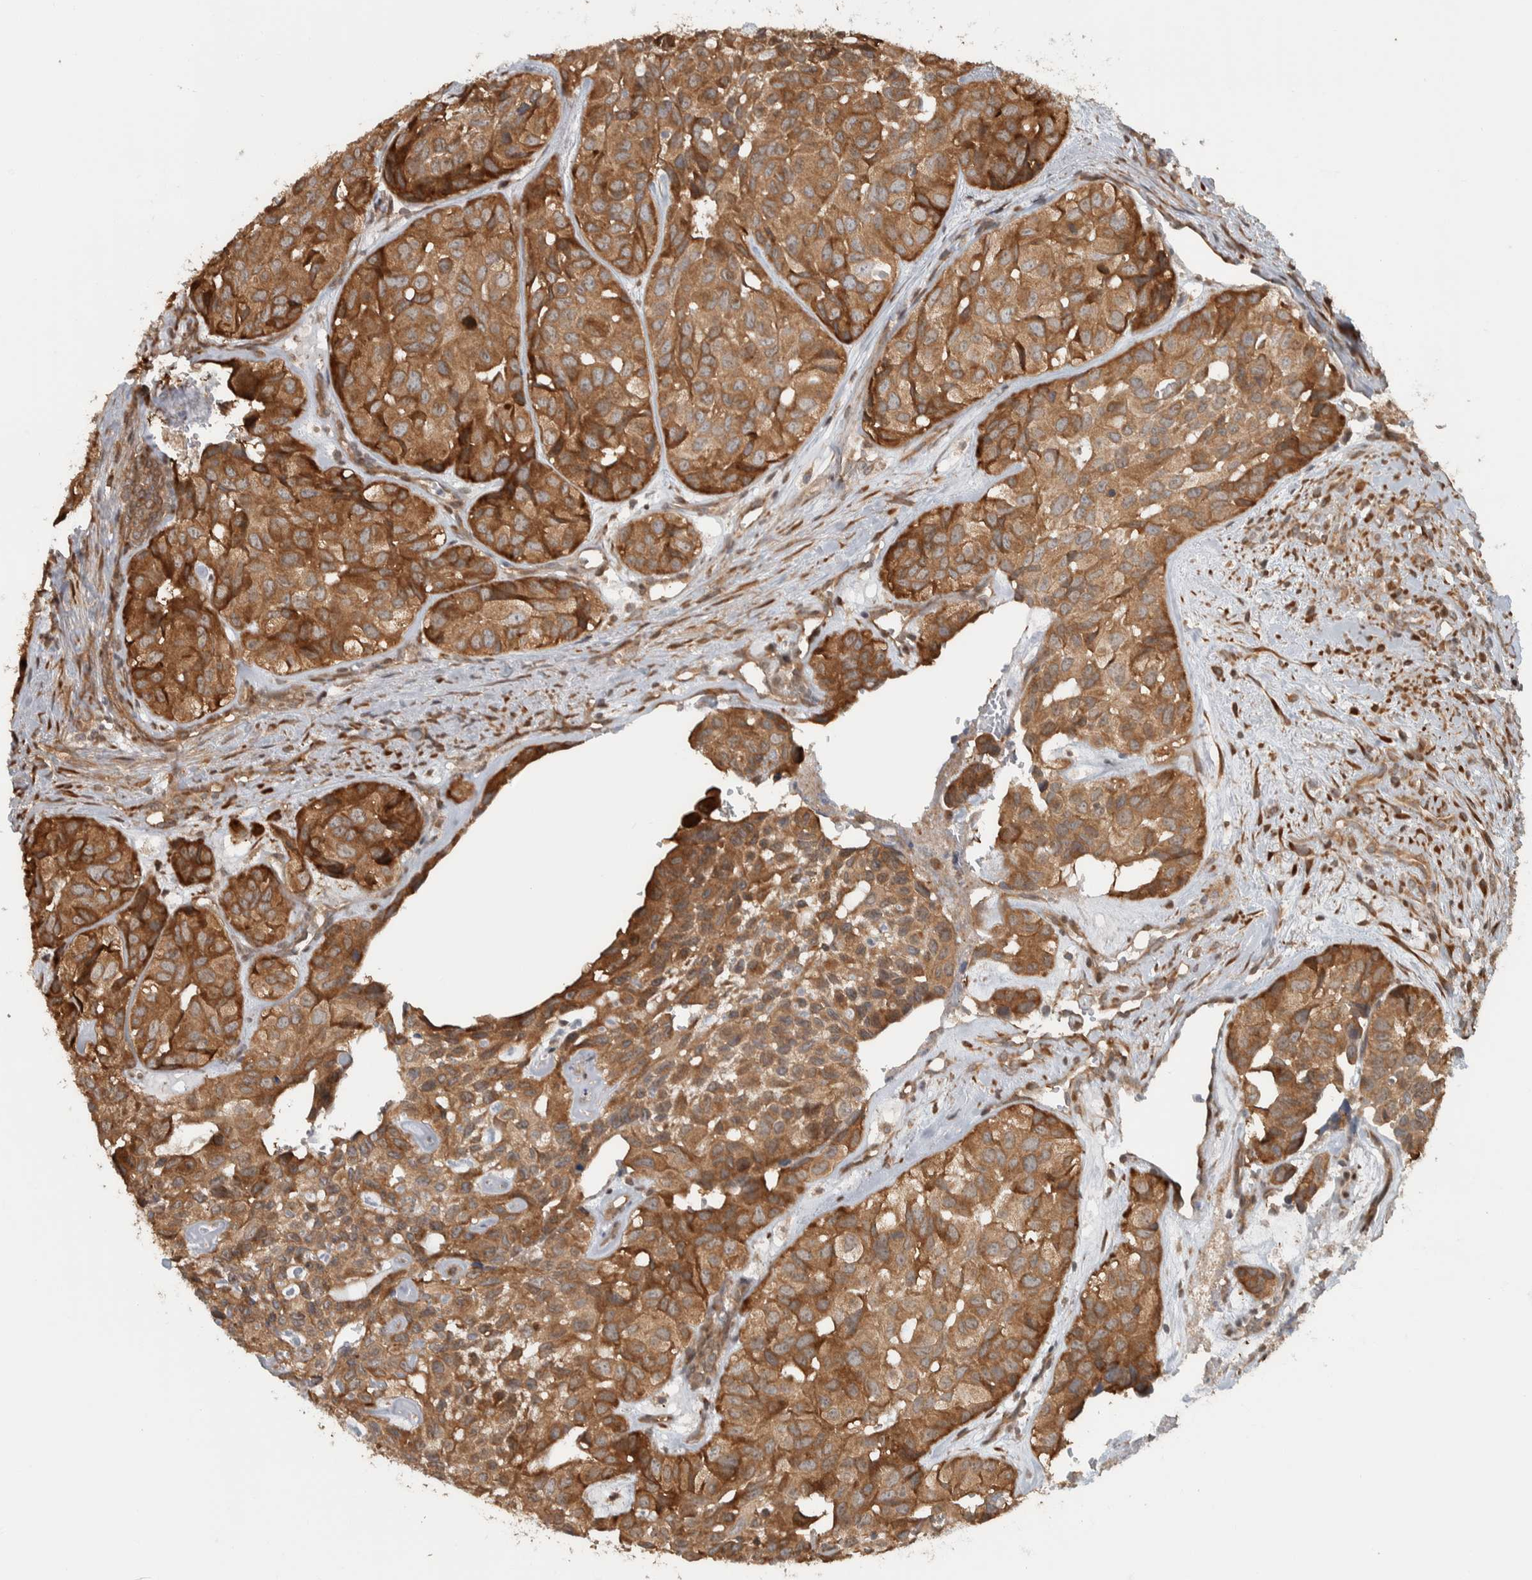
{"staining": {"intensity": "moderate", "quantity": ">75%", "location": "cytoplasmic/membranous"}, "tissue": "head and neck cancer", "cell_type": "Tumor cells", "image_type": "cancer", "snomed": [{"axis": "morphology", "description": "Adenocarcinoma, NOS"}, {"axis": "topography", "description": "Salivary gland, NOS"}, {"axis": "topography", "description": "Head-Neck"}], "caption": "Immunohistochemical staining of head and neck cancer exhibits medium levels of moderate cytoplasmic/membranous protein staining in about >75% of tumor cells. The protein is shown in brown color, while the nuclei are stained blue.", "gene": "CNTROB", "patient": {"sex": "female", "age": 76}}